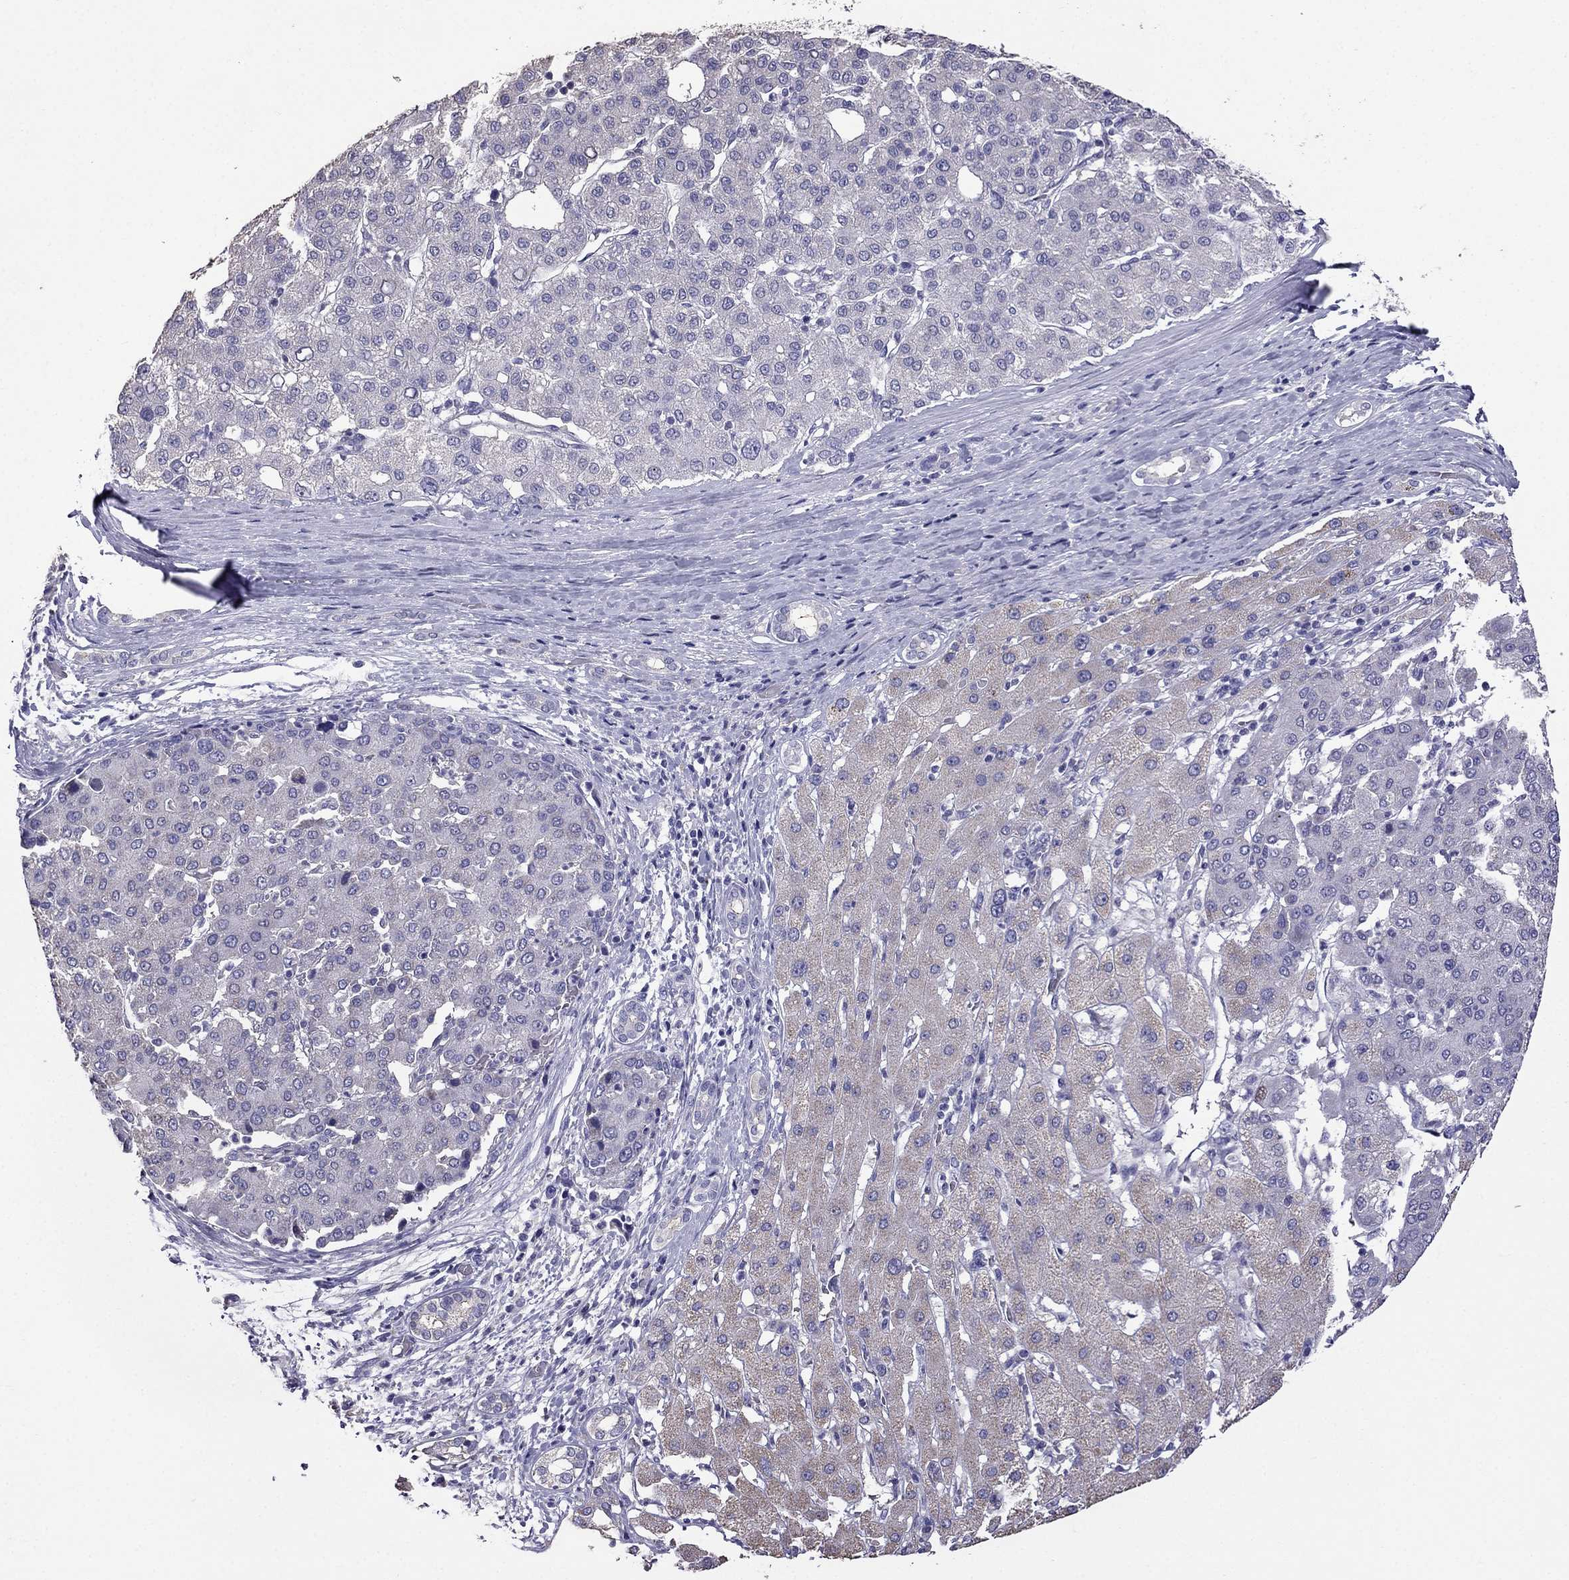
{"staining": {"intensity": "negative", "quantity": "none", "location": "none"}, "tissue": "liver cancer", "cell_type": "Tumor cells", "image_type": "cancer", "snomed": [{"axis": "morphology", "description": "Carcinoma, Hepatocellular, NOS"}, {"axis": "topography", "description": "Liver"}], "caption": "Human liver hepatocellular carcinoma stained for a protein using immunohistochemistry (IHC) demonstrates no expression in tumor cells.", "gene": "AK5", "patient": {"sex": "male", "age": 65}}